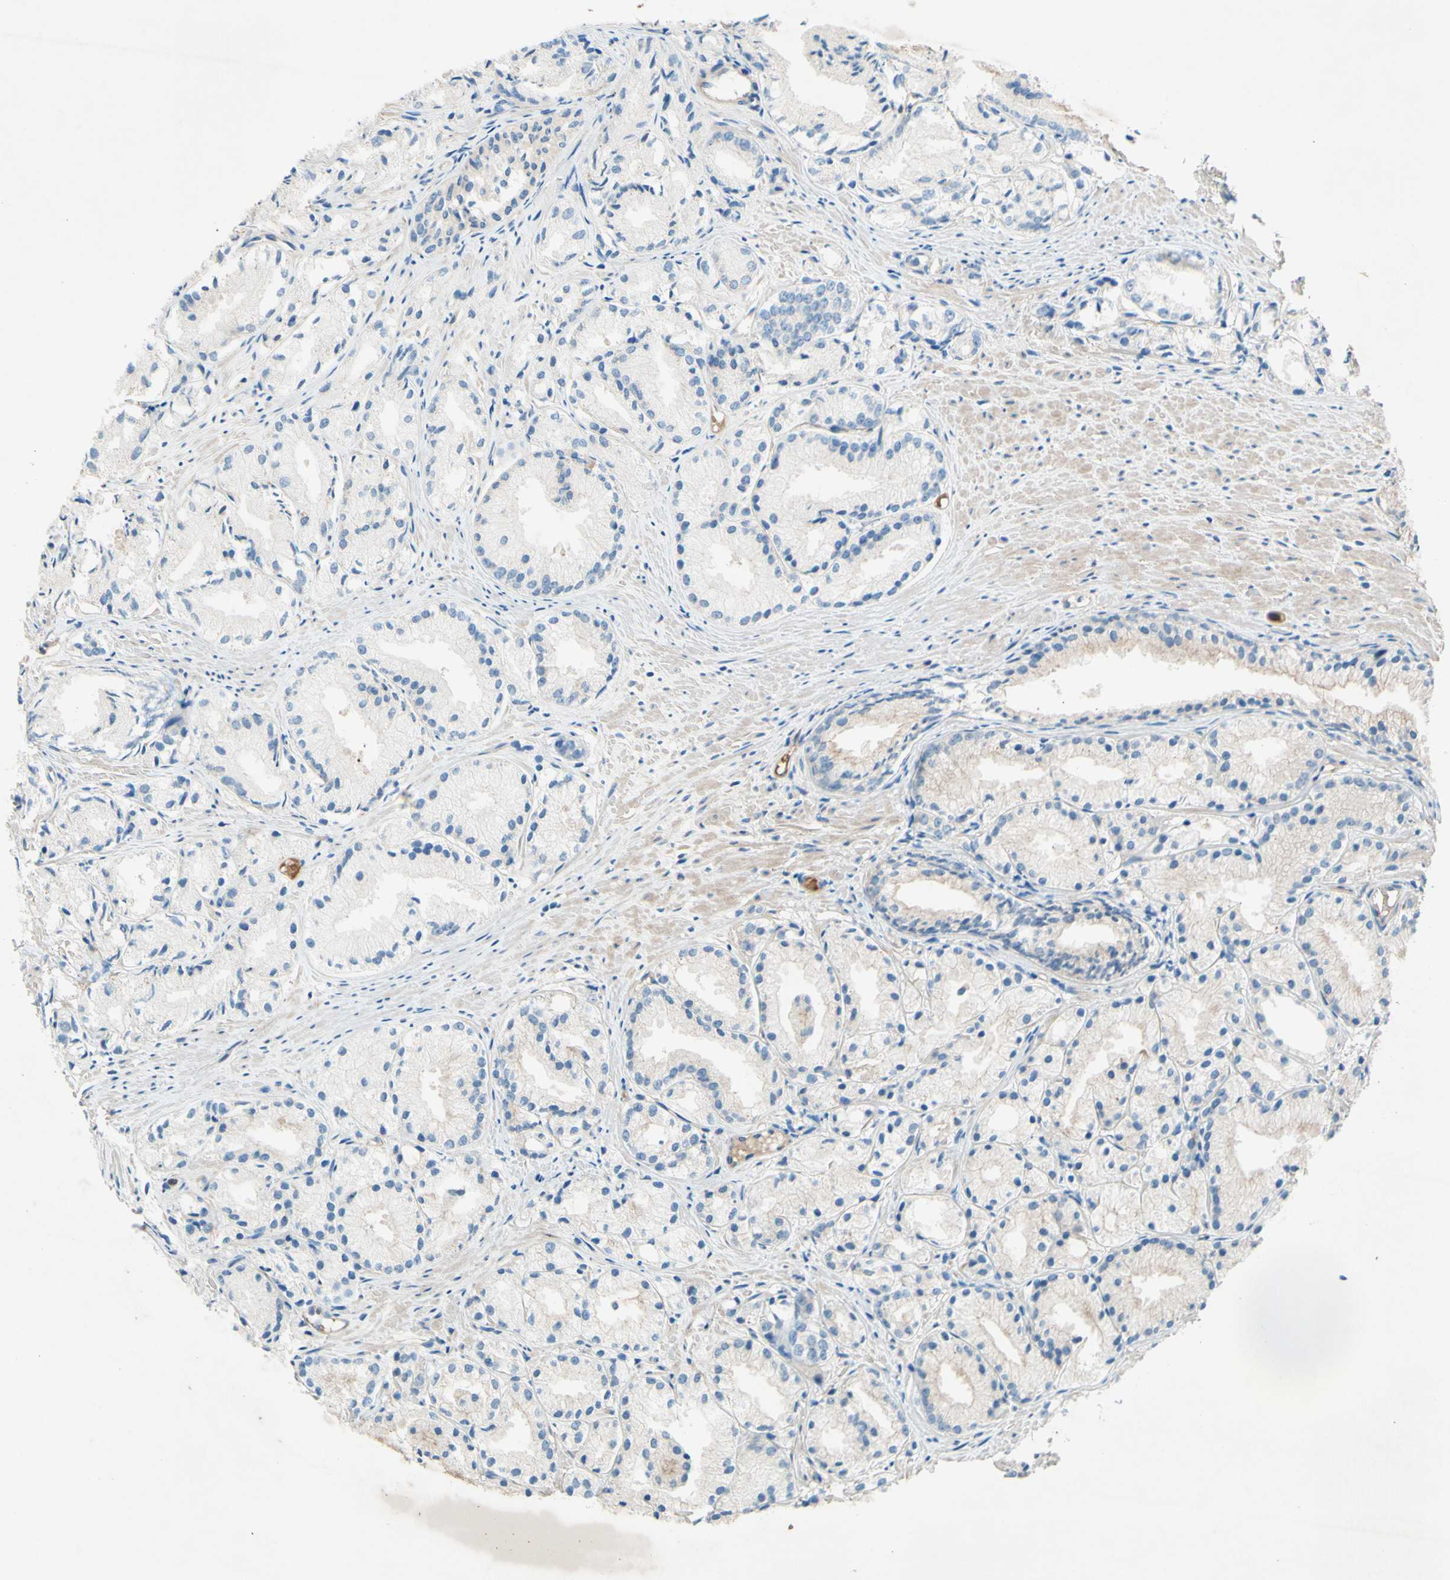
{"staining": {"intensity": "negative", "quantity": "none", "location": "none"}, "tissue": "prostate cancer", "cell_type": "Tumor cells", "image_type": "cancer", "snomed": [{"axis": "morphology", "description": "Adenocarcinoma, Low grade"}, {"axis": "topography", "description": "Prostate"}], "caption": "A high-resolution image shows immunohistochemistry staining of prostate cancer (low-grade adenocarcinoma), which demonstrates no significant expression in tumor cells. Brightfield microscopy of immunohistochemistry stained with DAB (3,3'-diaminobenzidine) (brown) and hematoxylin (blue), captured at high magnification.", "gene": "IL2", "patient": {"sex": "male", "age": 72}}